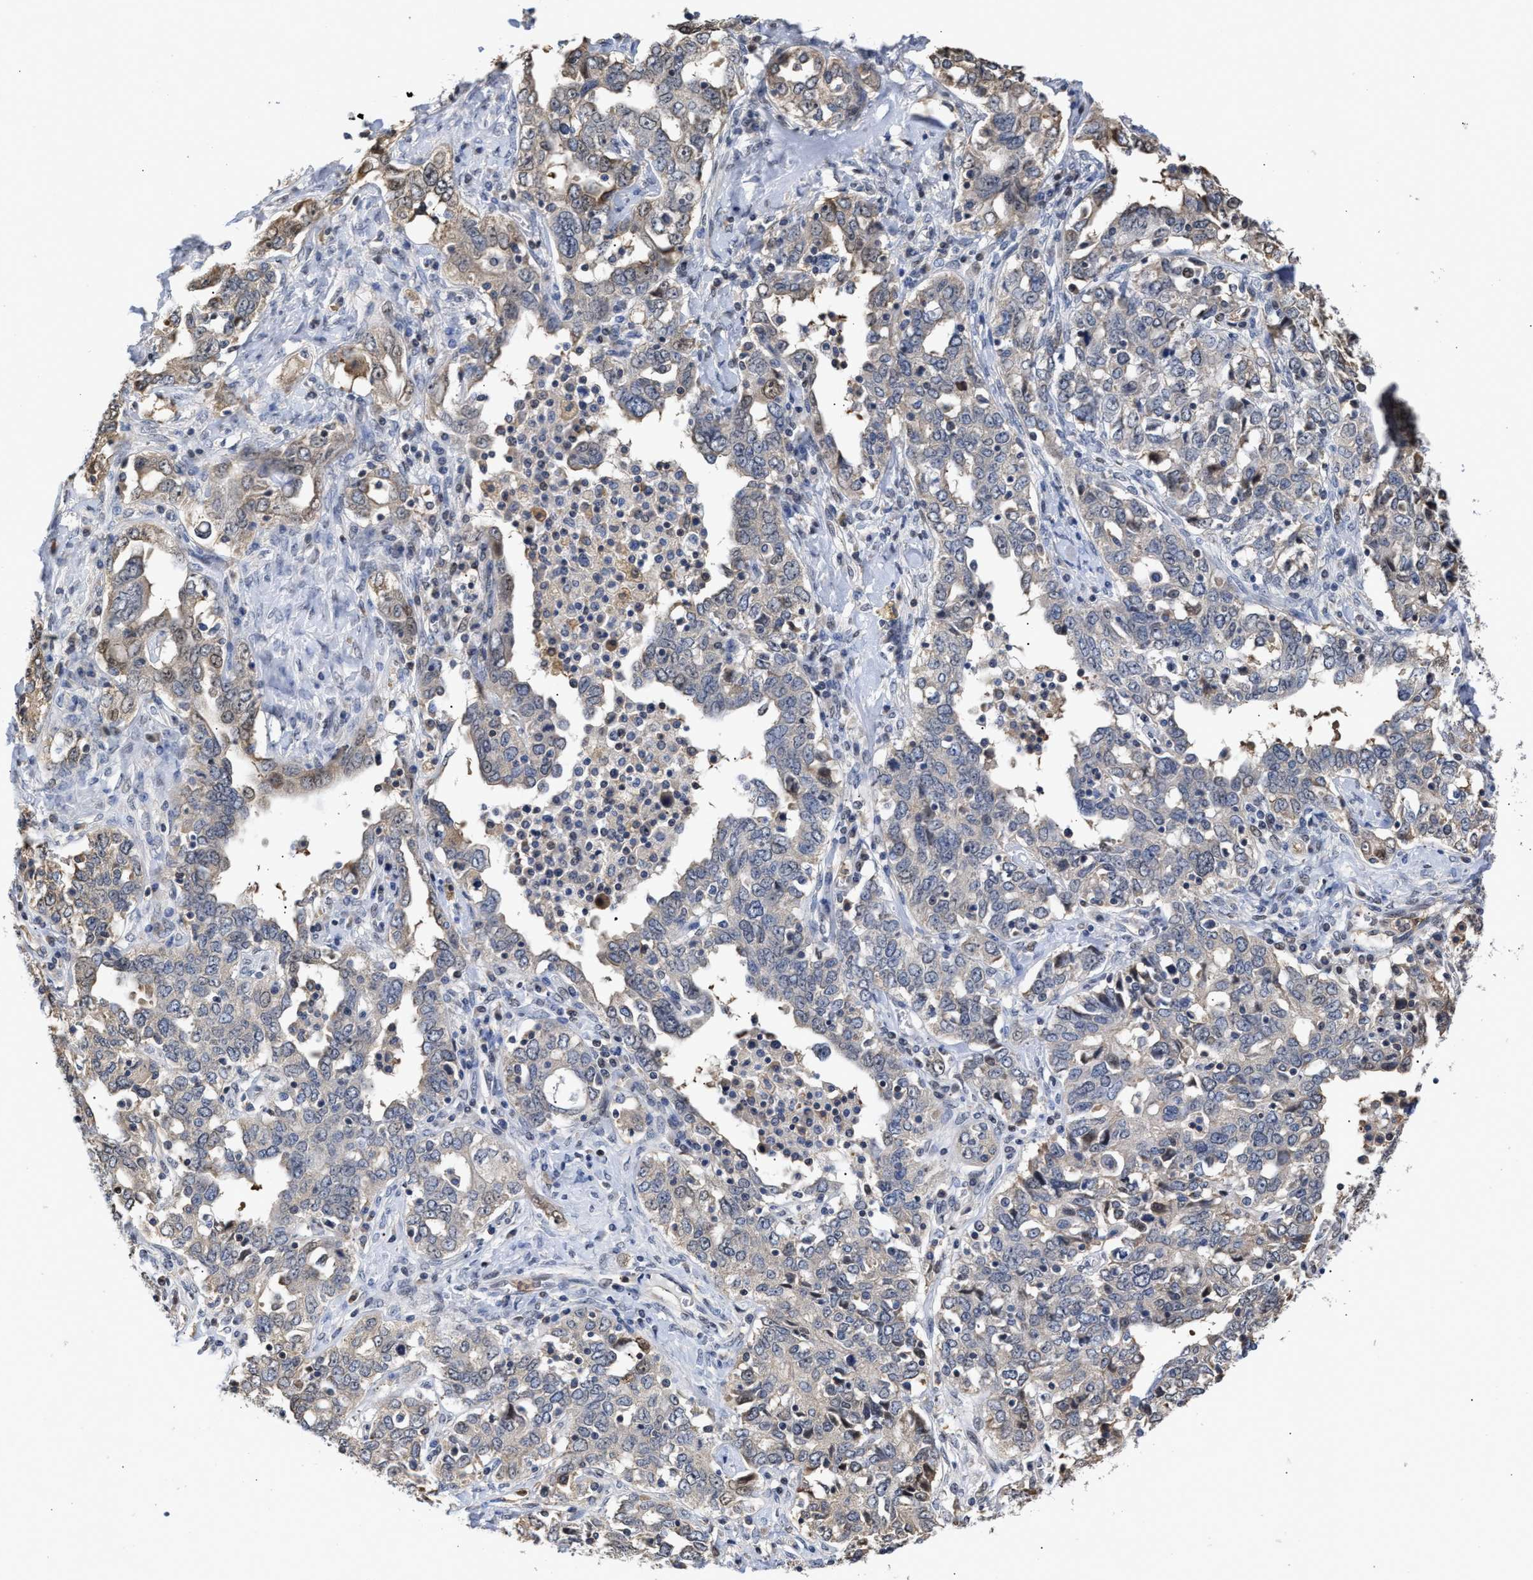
{"staining": {"intensity": "weak", "quantity": "<25%", "location": "cytoplasmic/membranous"}, "tissue": "ovarian cancer", "cell_type": "Tumor cells", "image_type": "cancer", "snomed": [{"axis": "morphology", "description": "Carcinoma, endometroid"}, {"axis": "topography", "description": "Ovary"}], "caption": "Immunohistochemical staining of ovarian cancer reveals no significant positivity in tumor cells.", "gene": "KLHDC1", "patient": {"sex": "female", "age": 62}}